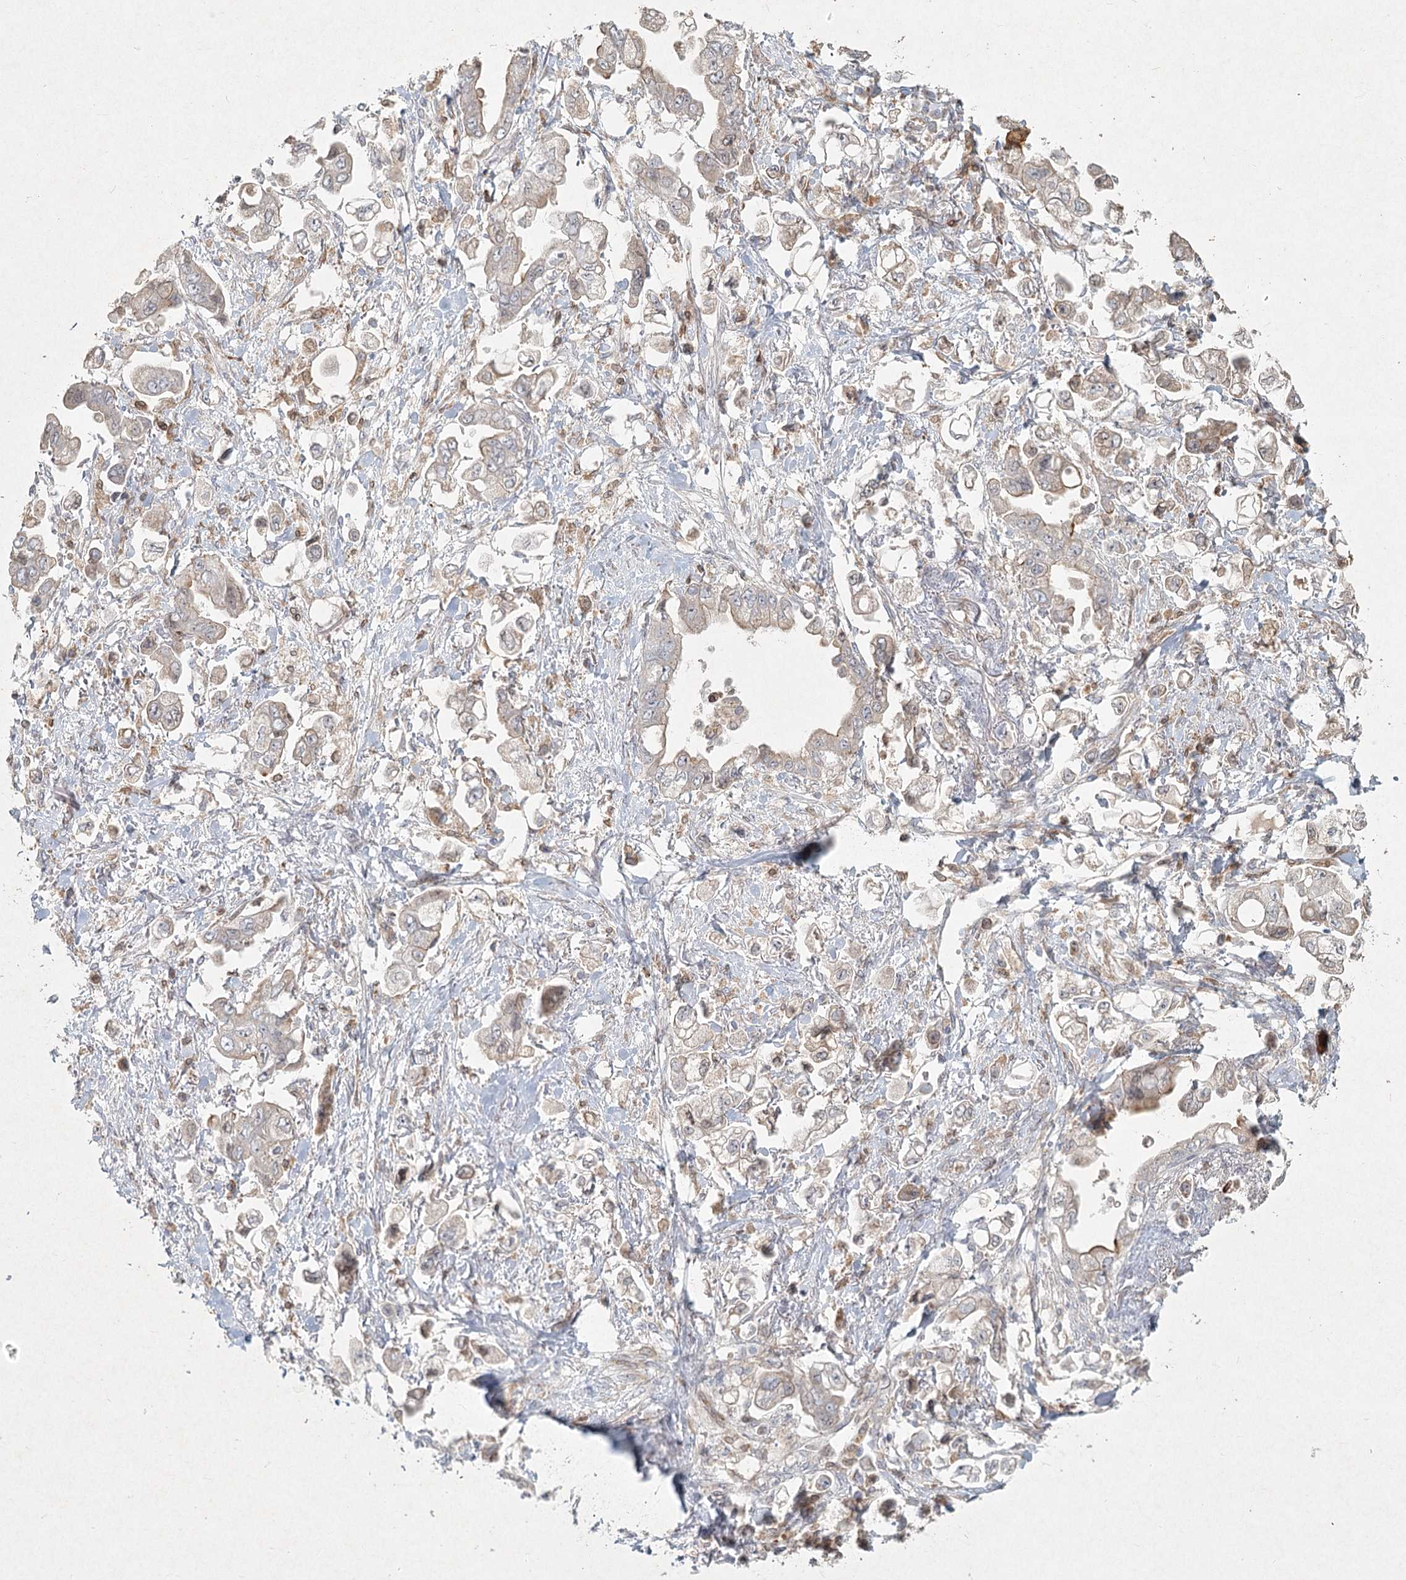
{"staining": {"intensity": "weak", "quantity": "<25%", "location": "cytoplasmic/membranous"}, "tissue": "stomach cancer", "cell_type": "Tumor cells", "image_type": "cancer", "snomed": [{"axis": "morphology", "description": "Adenocarcinoma, NOS"}, {"axis": "topography", "description": "Stomach"}], "caption": "Immunohistochemistry micrograph of stomach cancer (adenocarcinoma) stained for a protein (brown), which shows no expression in tumor cells.", "gene": "LRP2BP", "patient": {"sex": "male", "age": 62}}